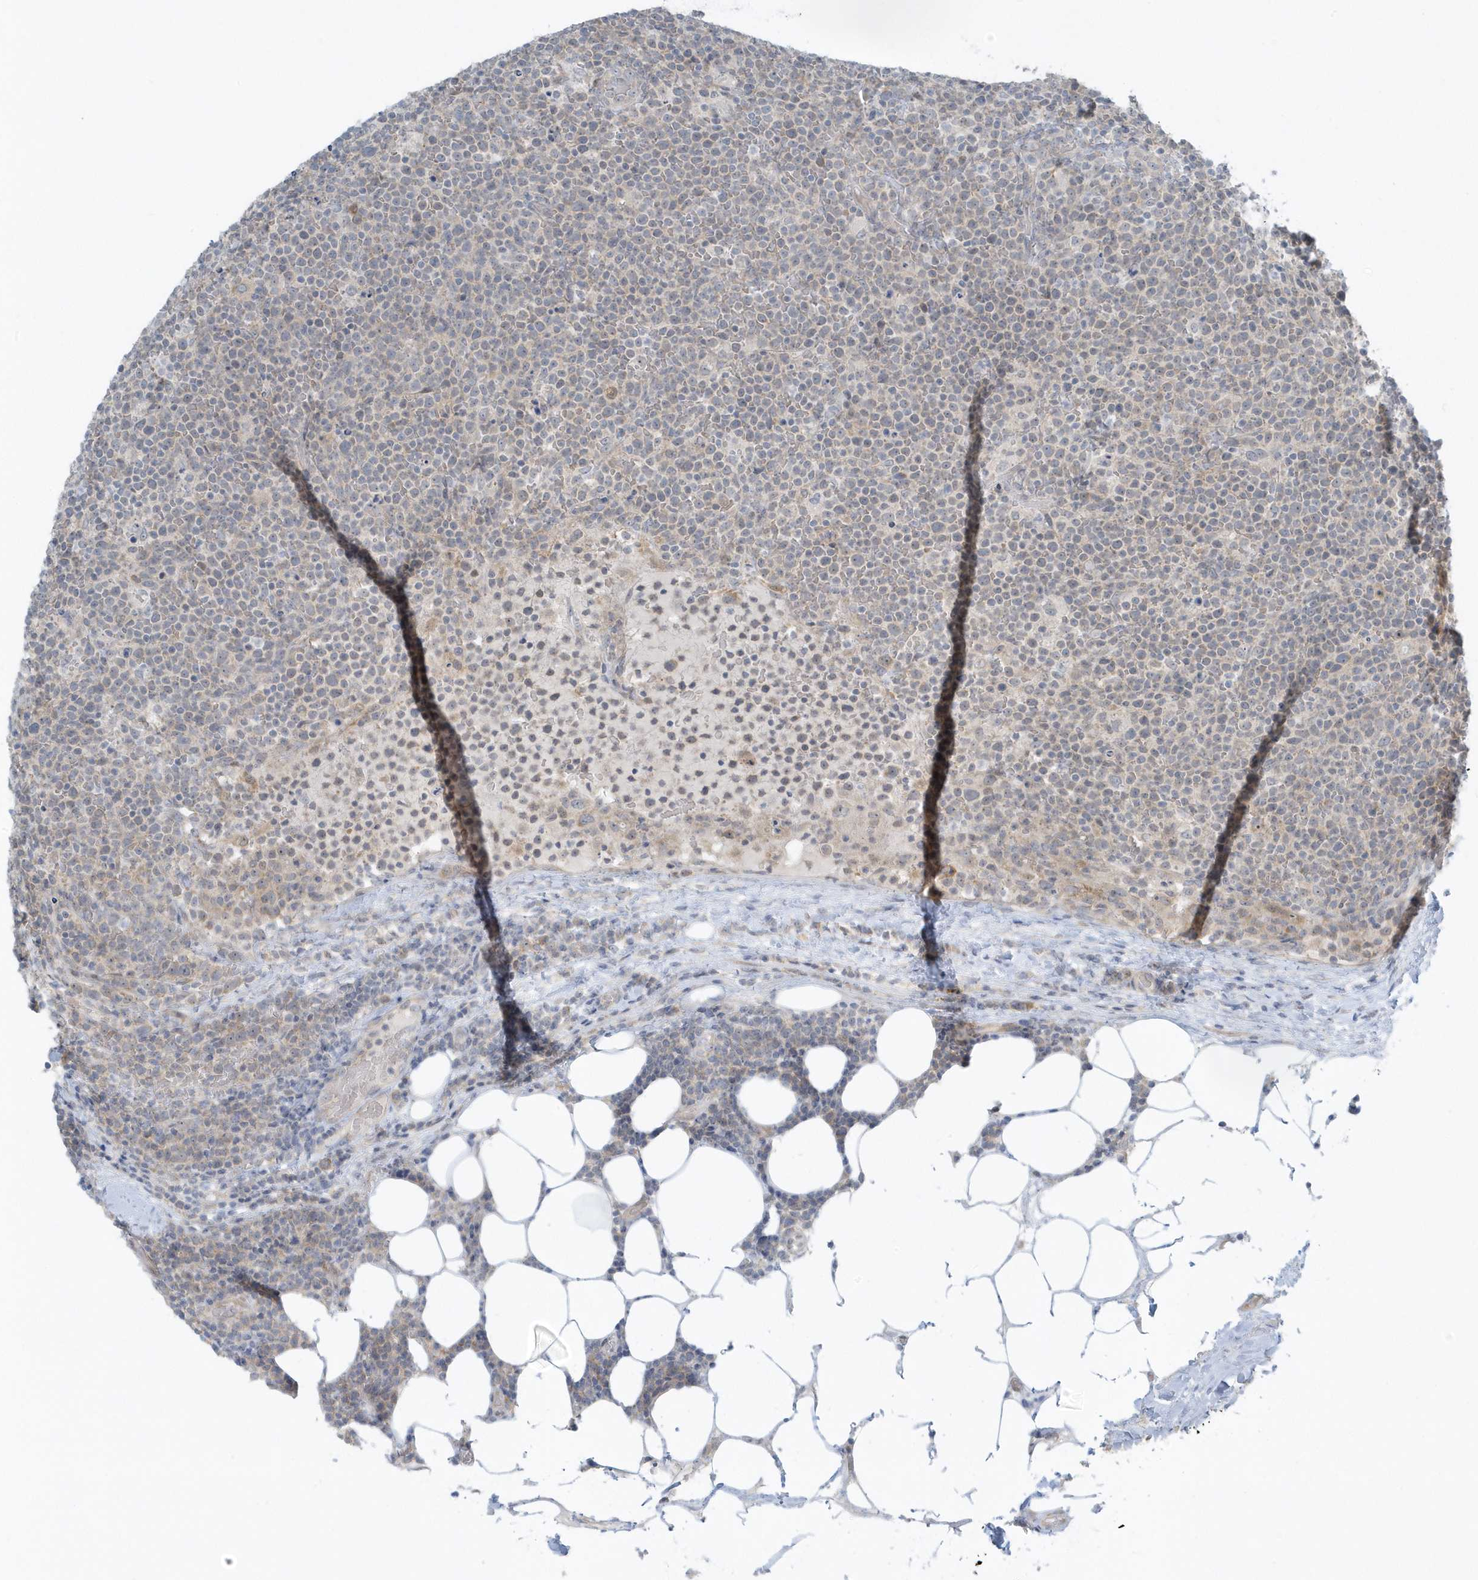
{"staining": {"intensity": "negative", "quantity": "none", "location": "none"}, "tissue": "lymphoma", "cell_type": "Tumor cells", "image_type": "cancer", "snomed": [{"axis": "morphology", "description": "Malignant lymphoma, non-Hodgkin's type, High grade"}, {"axis": "topography", "description": "Lymph node"}], "caption": "Tumor cells are negative for protein expression in human high-grade malignant lymphoma, non-Hodgkin's type.", "gene": "SCN3A", "patient": {"sex": "male", "age": 61}}